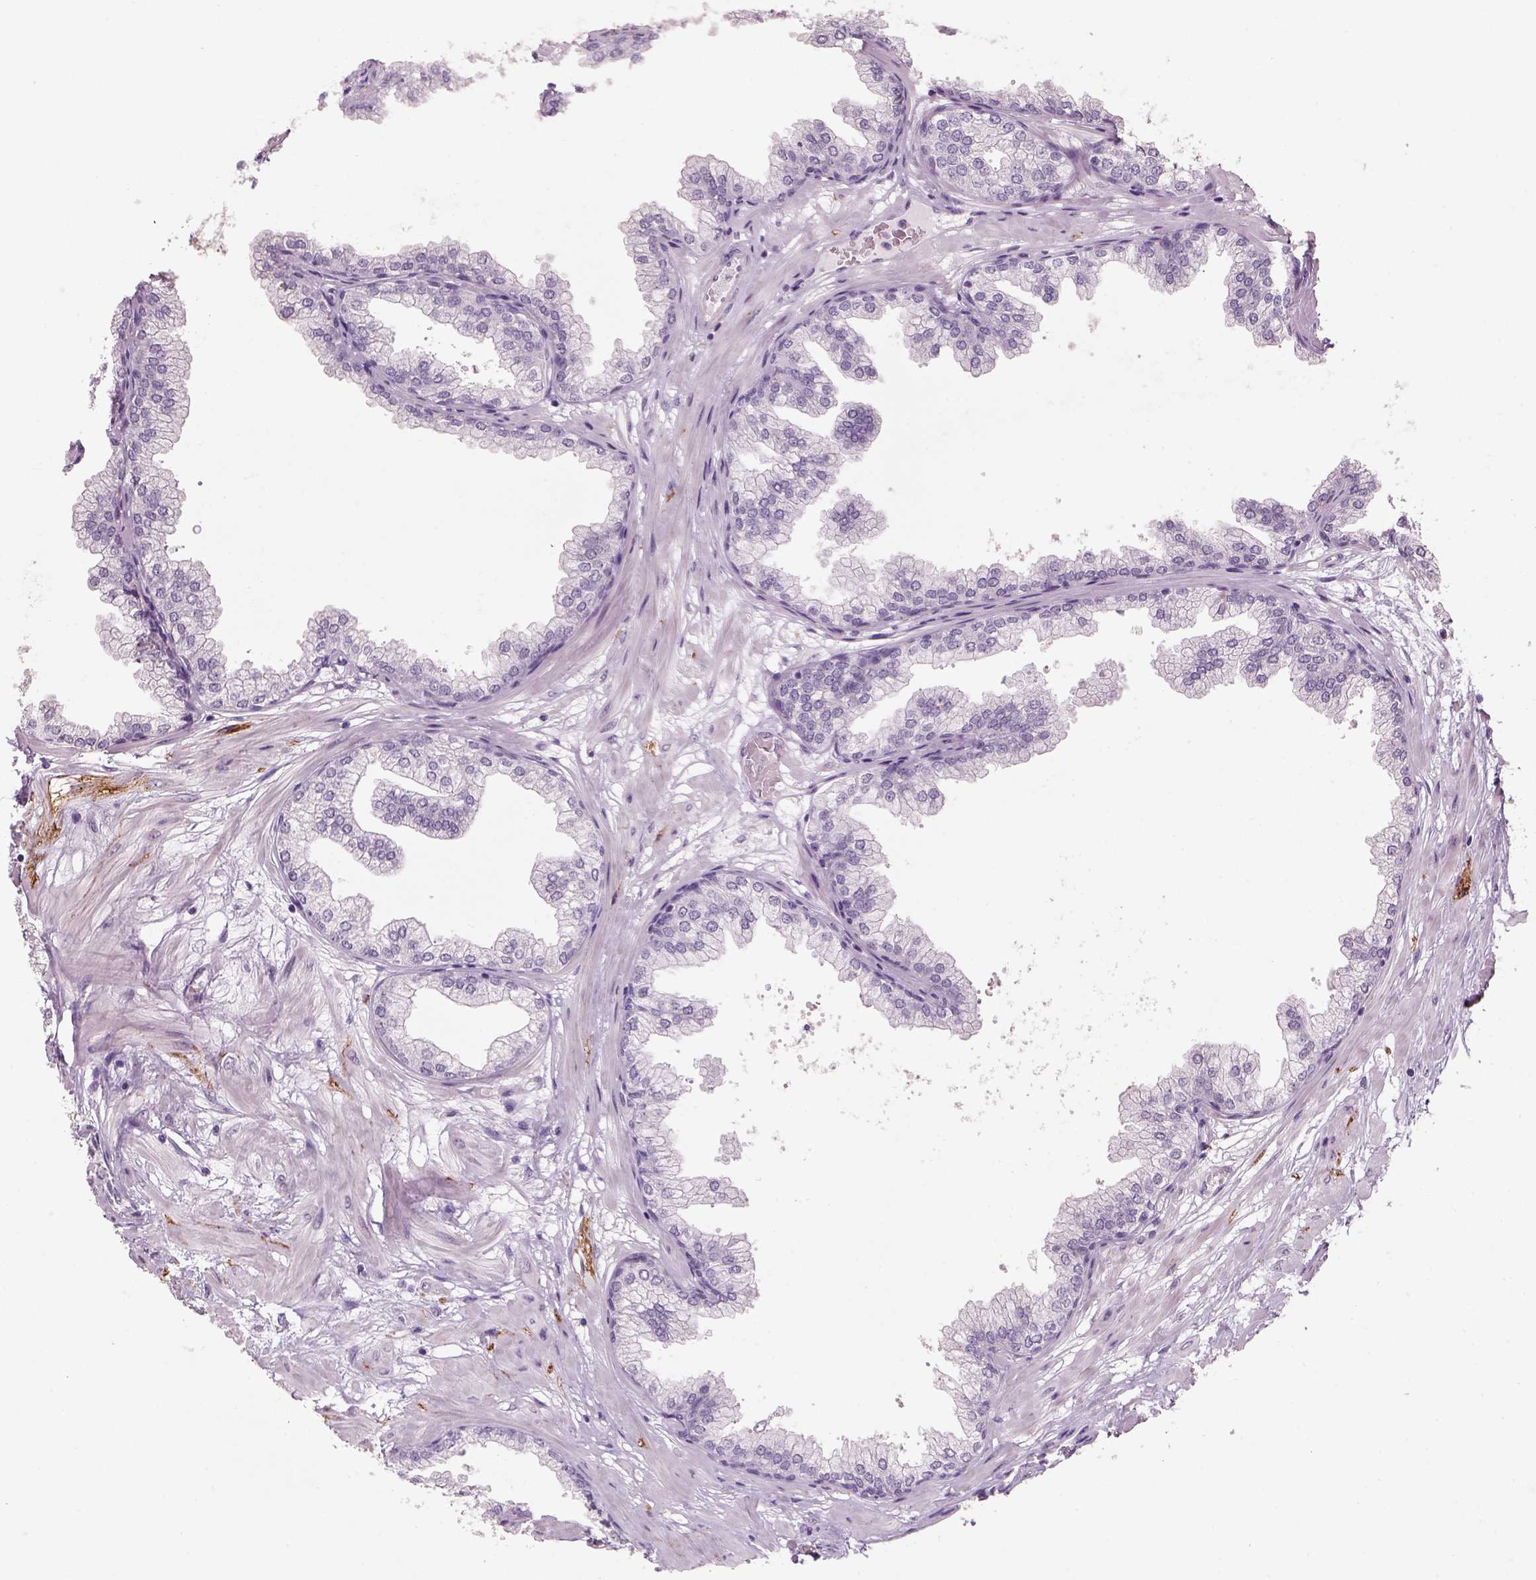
{"staining": {"intensity": "negative", "quantity": "none", "location": "none"}, "tissue": "prostate", "cell_type": "Glandular cells", "image_type": "normal", "snomed": [{"axis": "morphology", "description": "Normal tissue, NOS"}, {"axis": "topography", "description": "Prostate"}], "caption": "Human prostate stained for a protein using immunohistochemistry (IHC) exhibits no positivity in glandular cells.", "gene": "SLC6A2", "patient": {"sex": "male", "age": 37}}